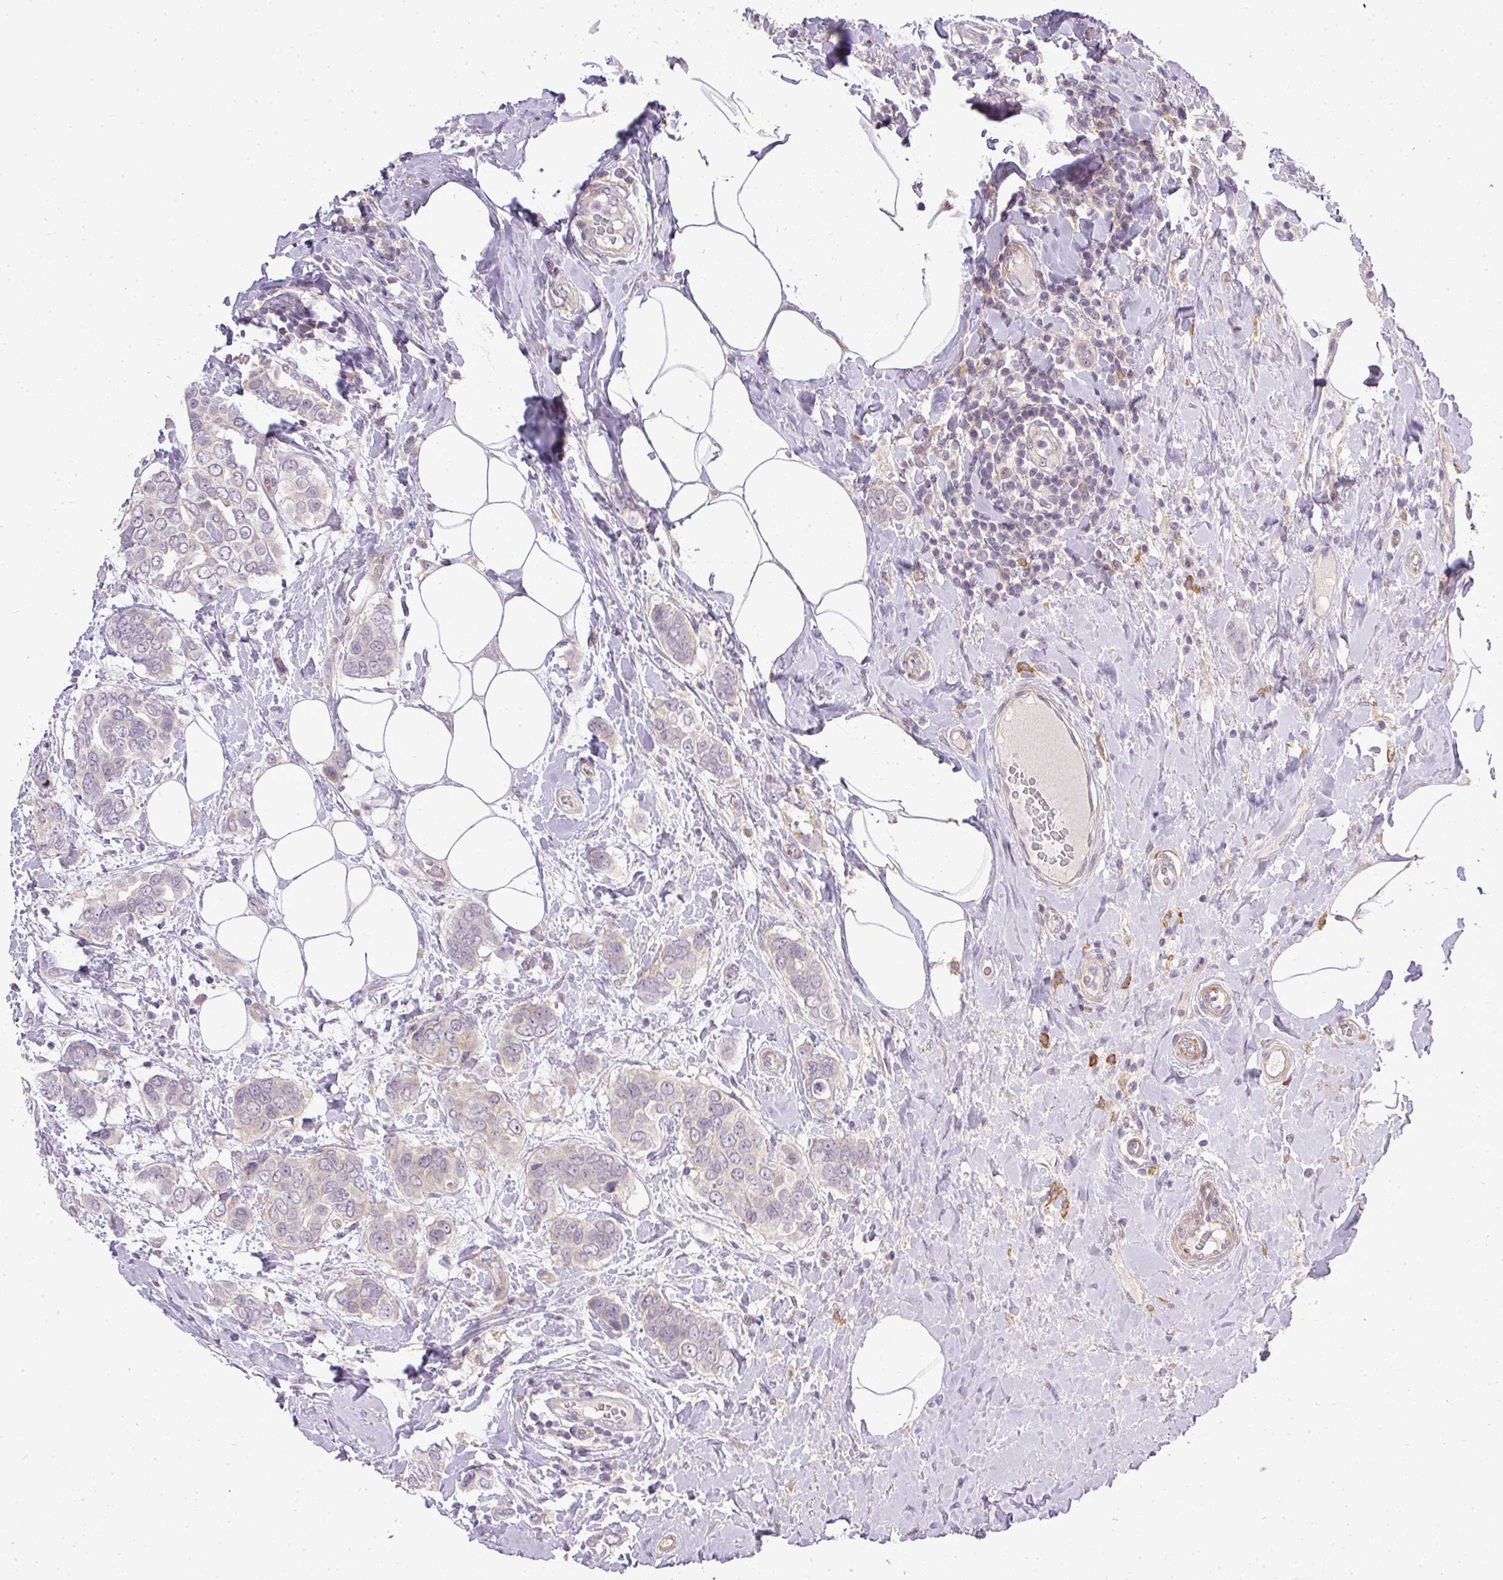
{"staining": {"intensity": "negative", "quantity": "none", "location": "none"}, "tissue": "breast cancer", "cell_type": "Tumor cells", "image_type": "cancer", "snomed": [{"axis": "morphology", "description": "Lobular carcinoma"}, {"axis": "topography", "description": "Breast"}], "caption": "The micrograph displays no staining of tumor cells in breast cancer (lobular carcinoma). (Stains: DAB immunohistochemistry with hematoxylin counter stain, Microscopy: brightfield microscopy at high magnification).", "gene": "PDRG1", "patient": {"sex": "female", "age": 51}}